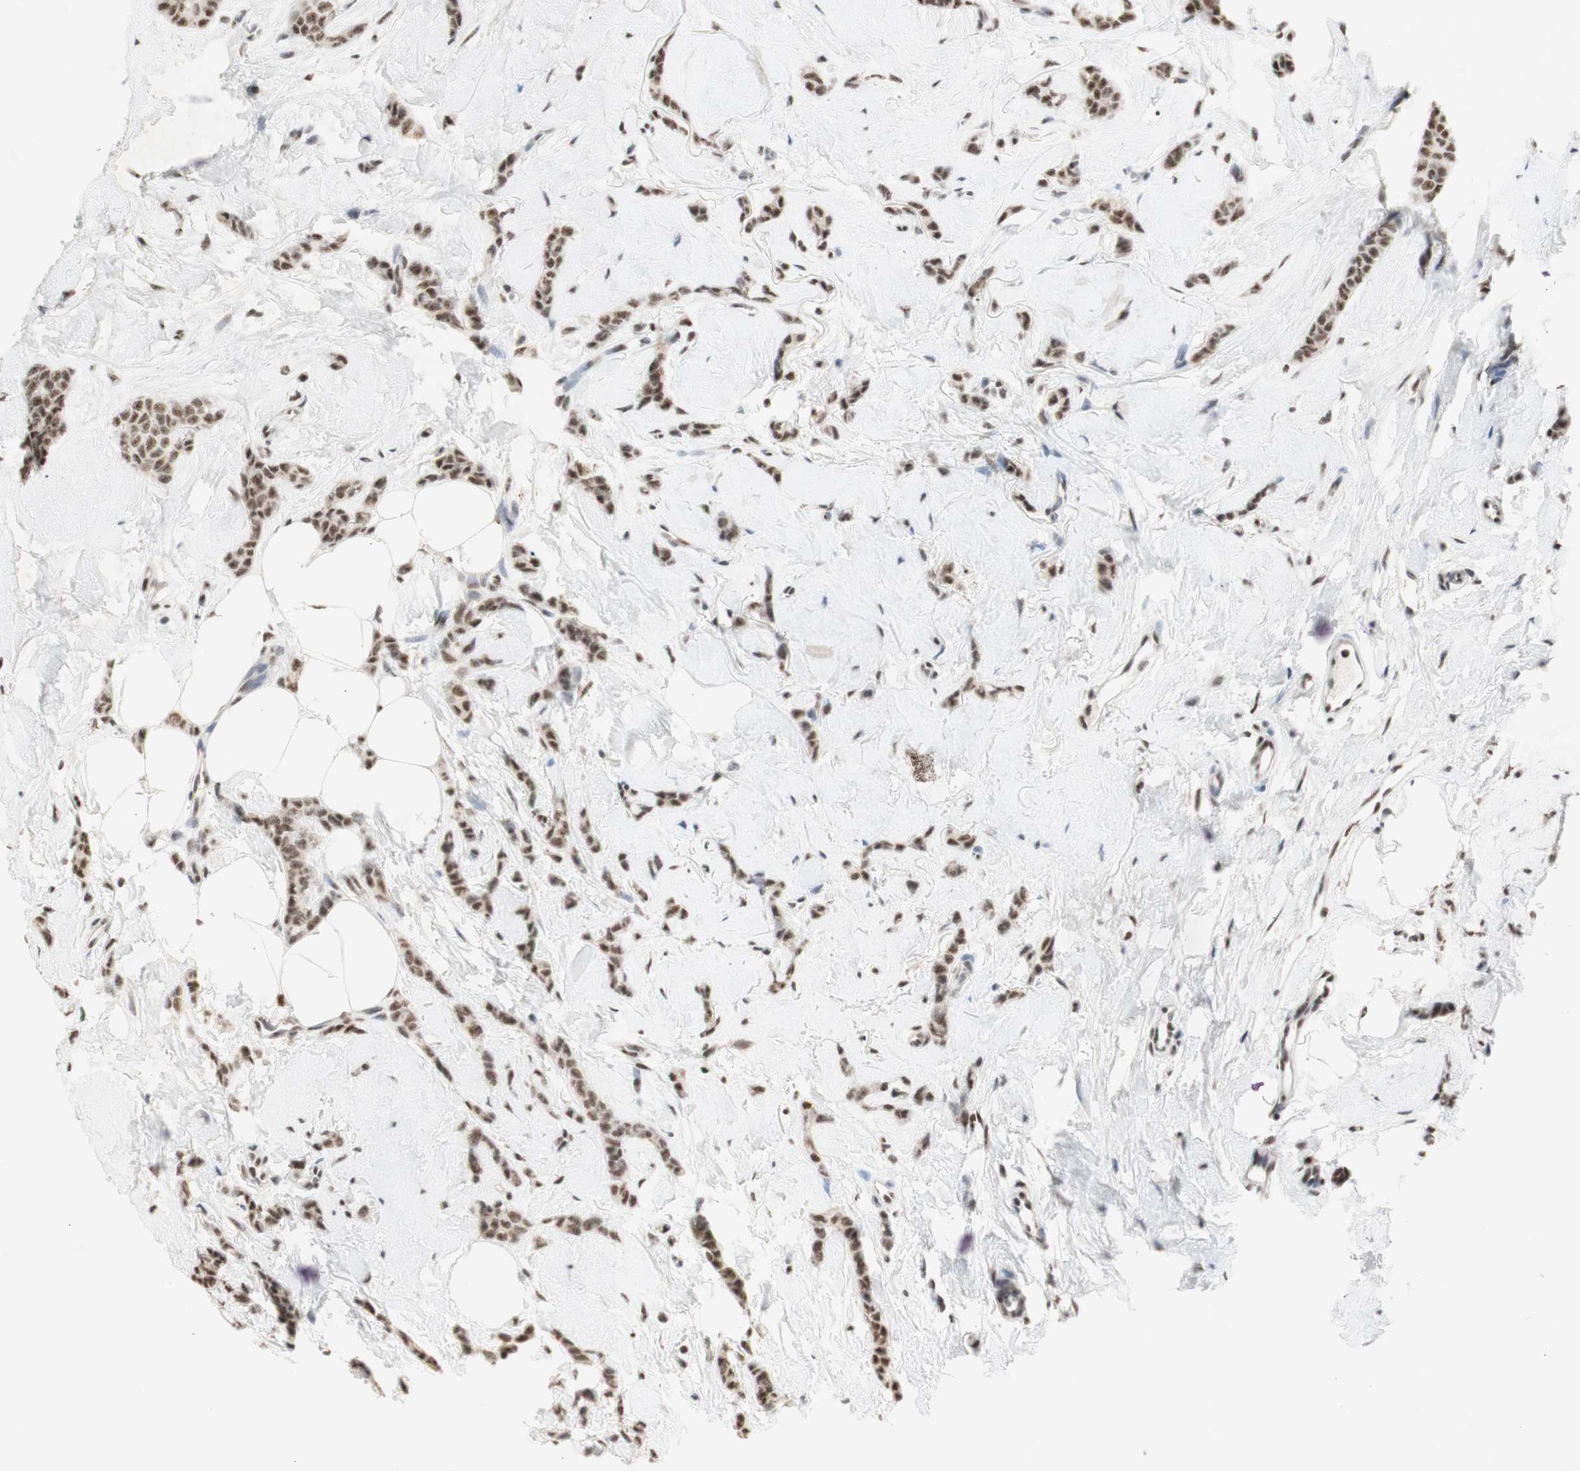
{"staining": {"intensity": "moderate", "quantity": ">75%", "location": "nuclear"}, "tissue": "breast cancer", "cell_type": "Tumor cells", "image_type": "cancer", "snomed": [{"axis": "morphology", "description": "Lobular carcinoma"}, {"axis": "topography", "description": "Skin"}, {"axis": "topography", "description": "Breast"}], "caption": "DAB (3,3'-diaminobenzidine) immunohistochemical staining of breast lobular carcinoma shows moderate nuclear protein staining in about >75% of tumor cells. The protein is stained brown, and the nuclei are stained in blue (DAB IHC with brightfield microscopy, high magnification).", "gene": "SNRPB", "patient": {"sex": "female", "age": 46}}